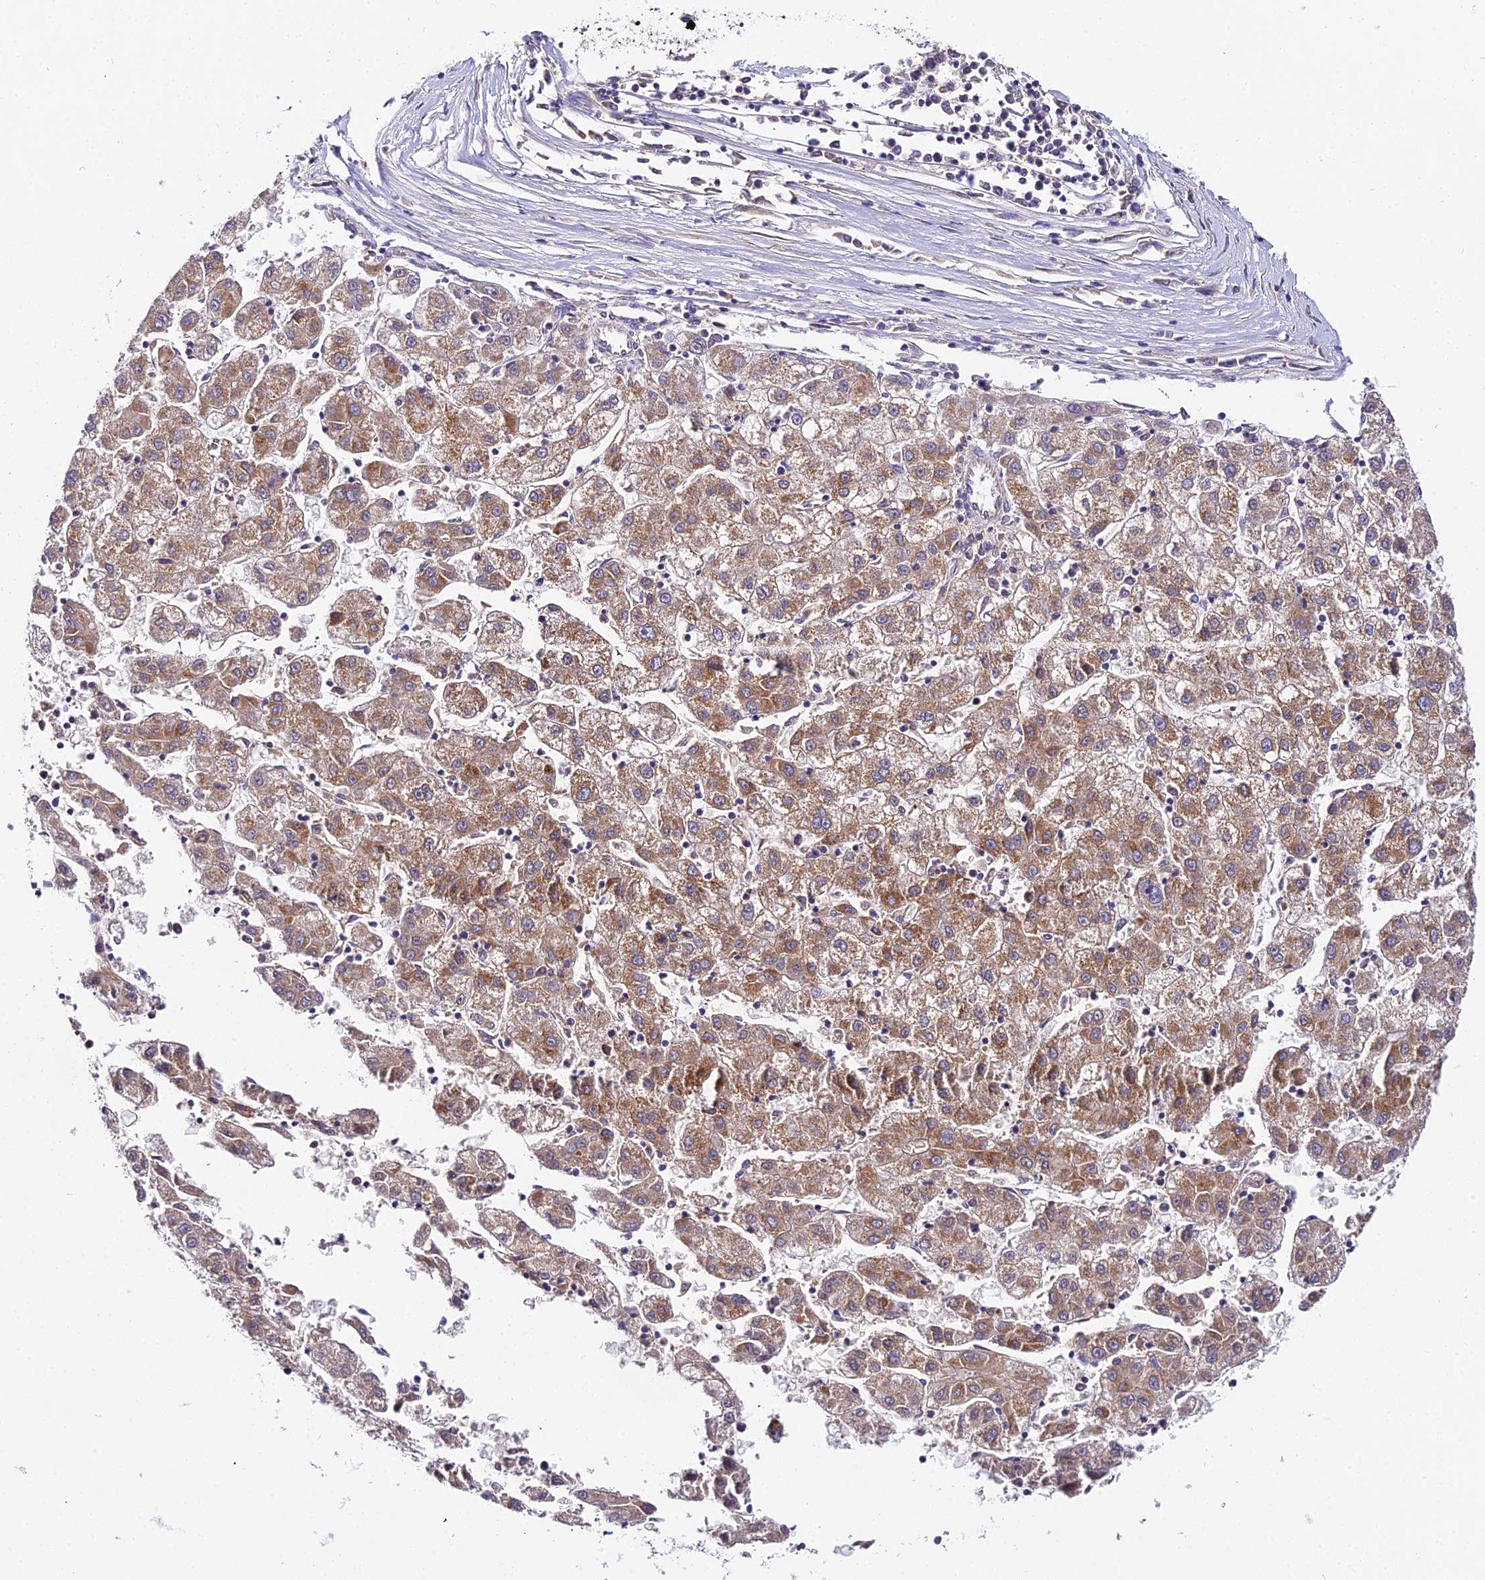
{"staining": {"intensity": "moderate", "quantity": ">75%", "location": "cytoplasmic/membranous"}, "tissue": "liver cancer", "cell_type": "Tumor cells", "image_type": "cancer", "snomed": [{"axis": "morphology", "description": "Carcinoma, Hepatocellular, NOS"}, {"axis": "topography", "description": "Liver"}], "caption": "The micrograph shows immunohistochemical staining of liver cancer. There is moderate cytoplasmic/membranous positivity is present in about >75% of tumor cells.", "gene": "ZBED8", "patient": {"sex": "male", "age": 72}}